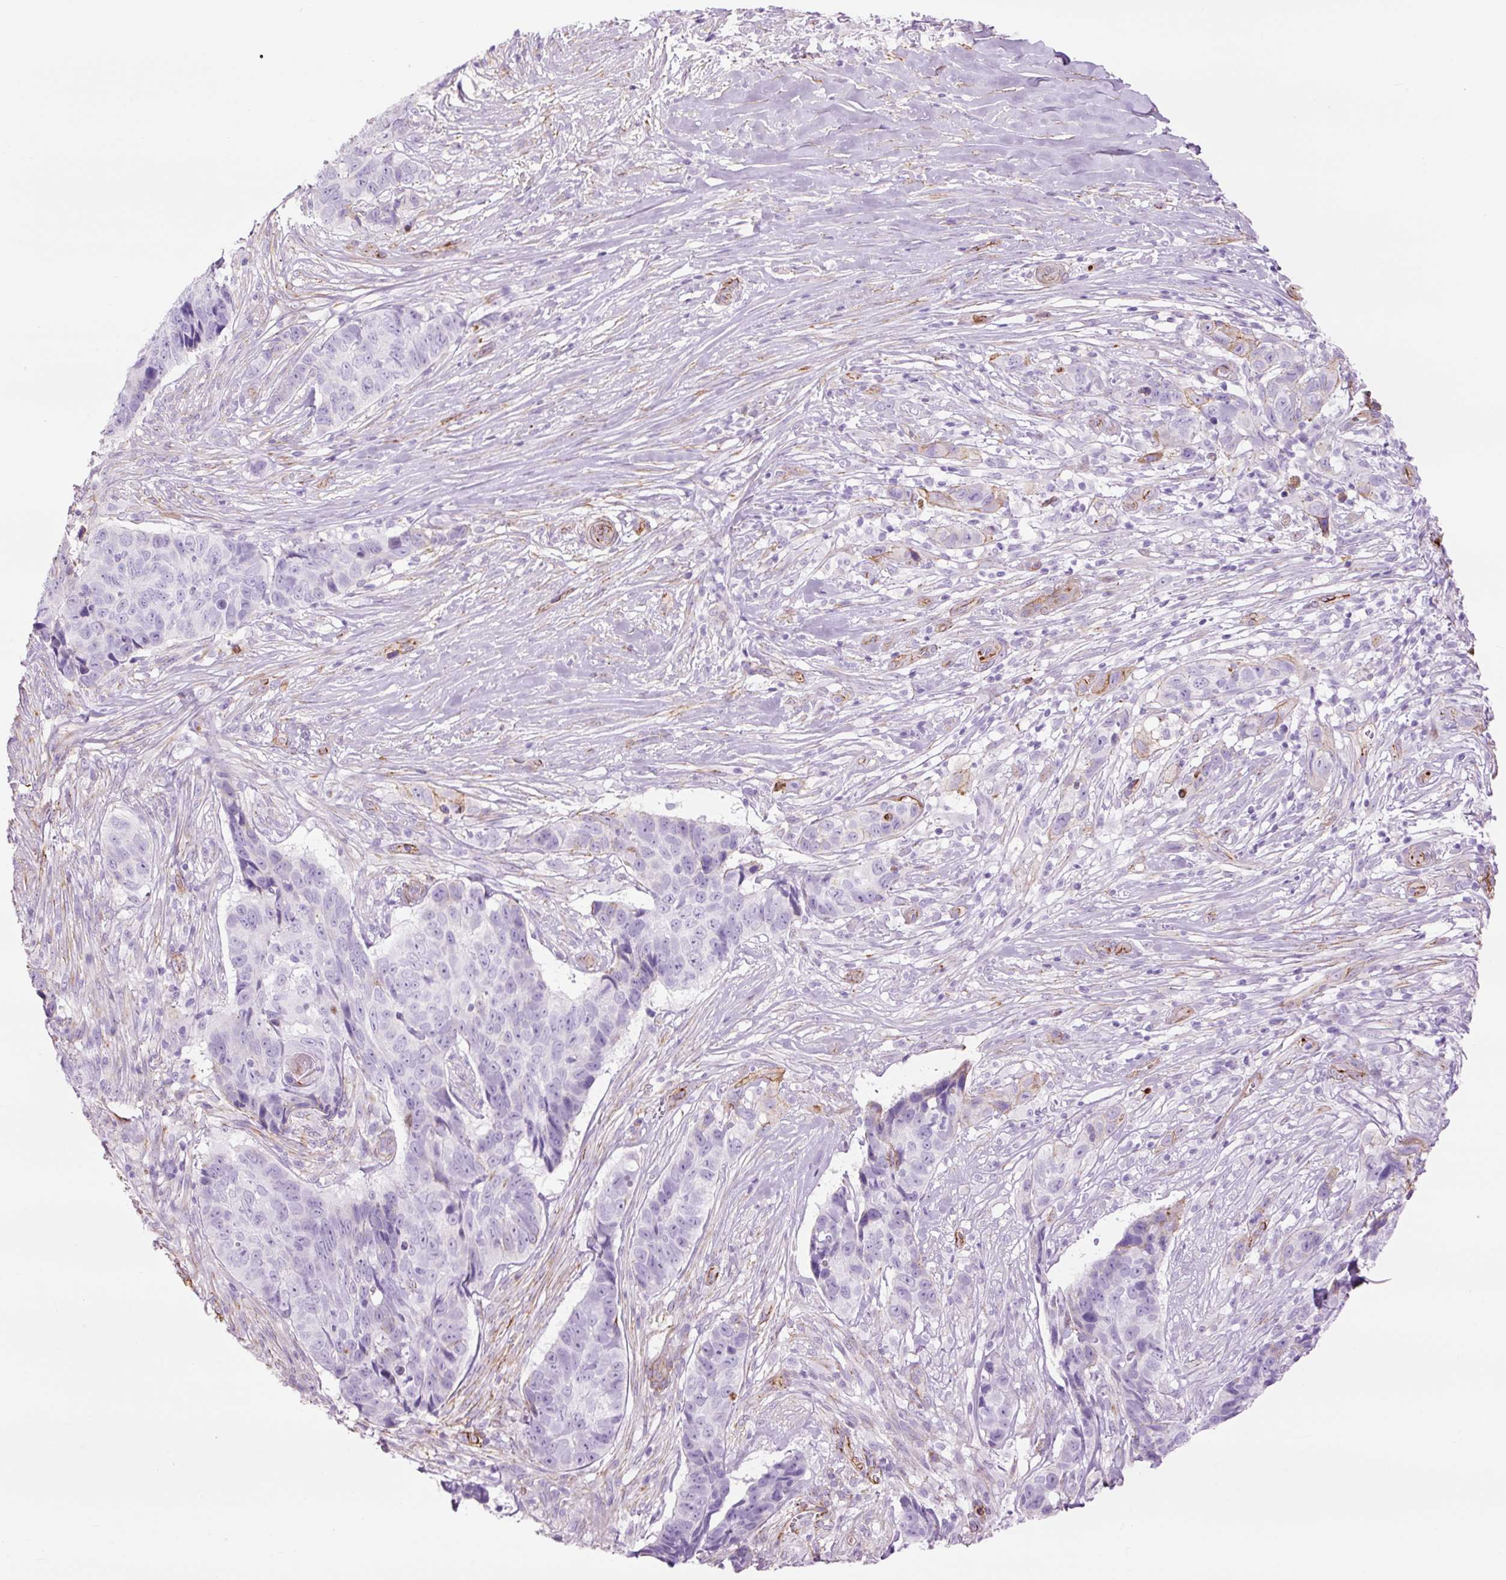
{"staining": {"intensity": "negative", "quantity": "none", "location": "none"}, "tissue": "skin cancer", "cell_type": "Tumor cells", "image_type": "cancer", "snomed": [{"axis": "morphology", "description": "Basal cell carcinoma"}, {"axis": "topography", "description": "Skin"}], "caption": "Immunohistochemical staining of skin basal cell carcinoma displays no significant staining in tumor cells.", "gene": "CAV1", "patient": {"sex": "female", "age": 82}}